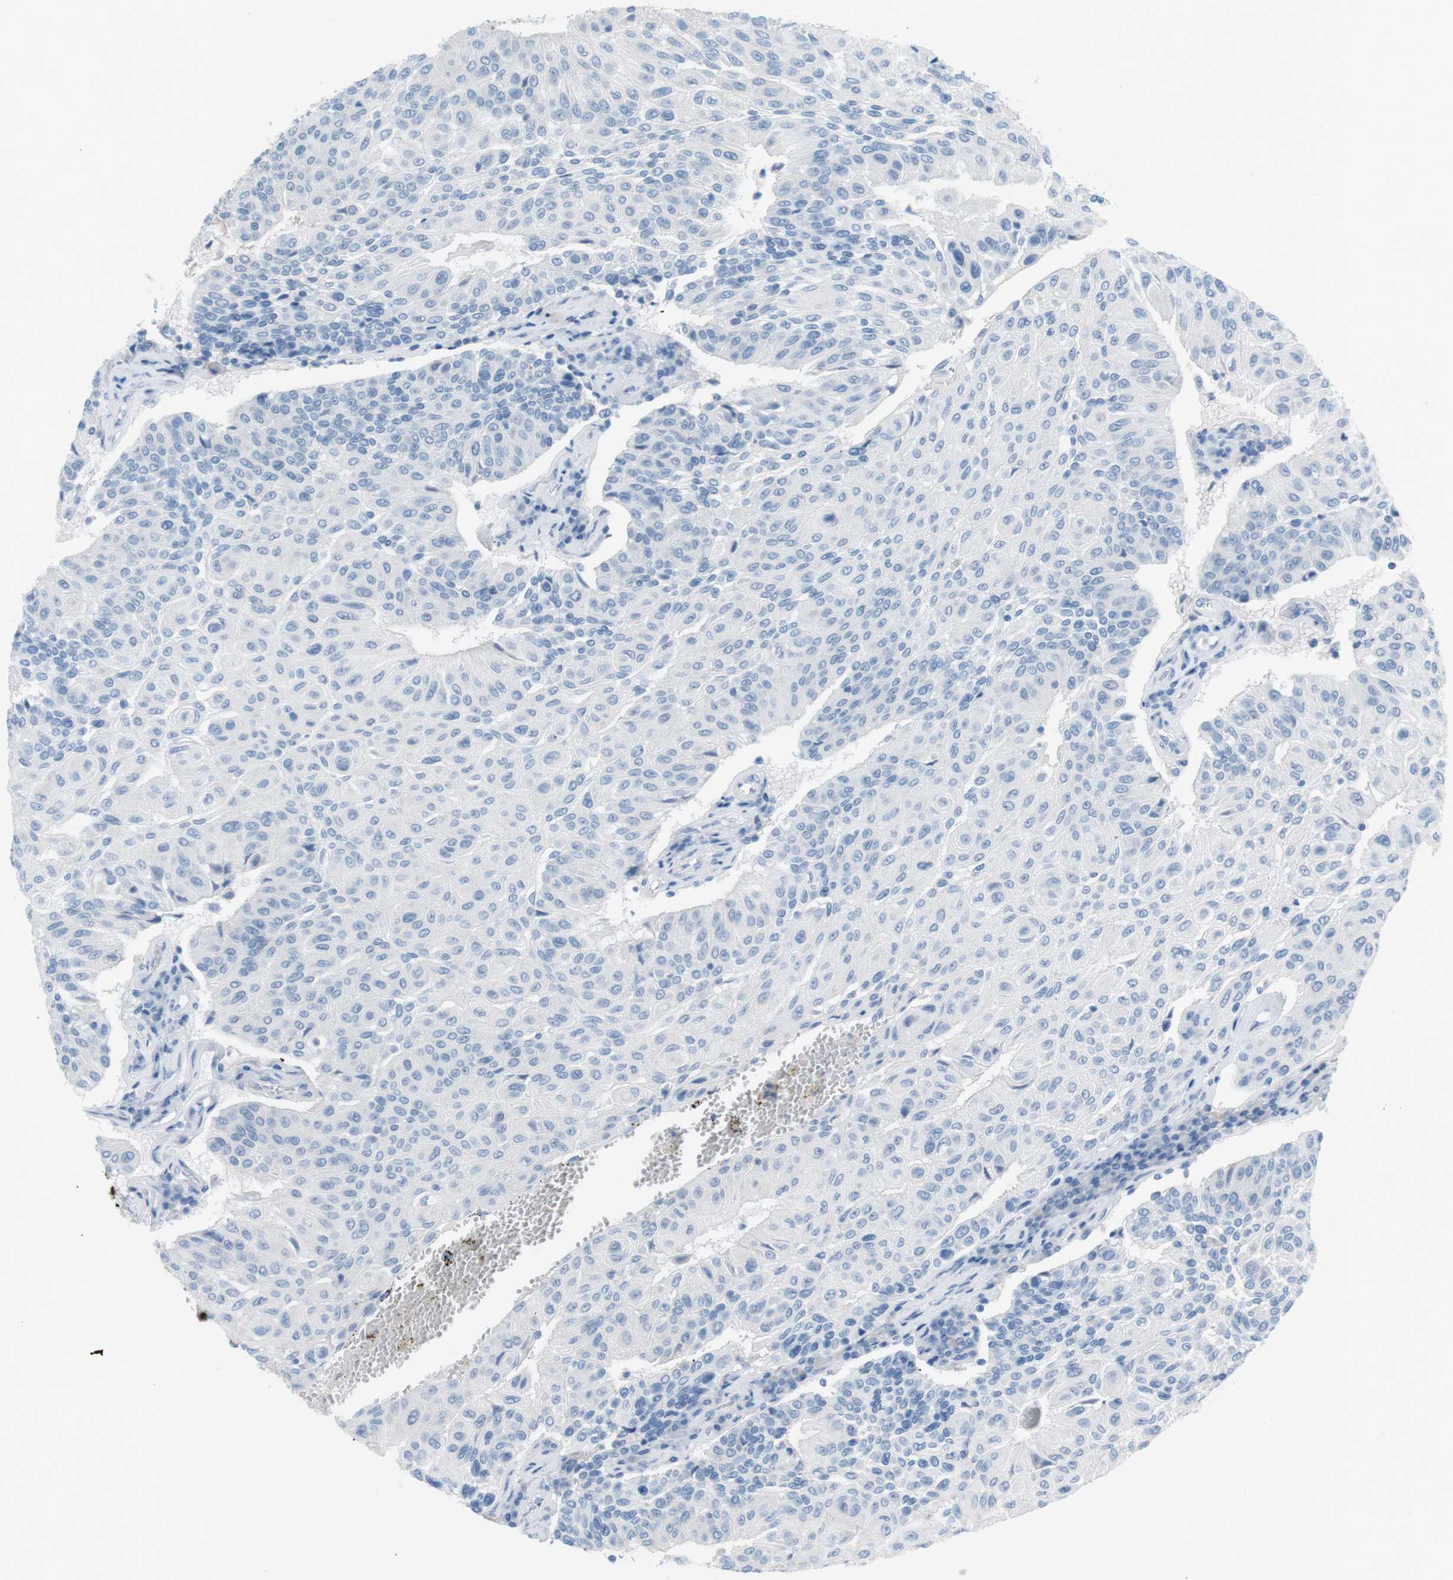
{"staining": {"intensity": "negative", "quantity": "none", "location": "none"}, "tissue": "urothelial cancer", "cell_type": "Tumor cells", "image_type": "cancer", "snomed": [{"axis": "morphology", "description": "Urothelial carcinoma, High grade"}, {"axis": "topography", "description": "Urinary bladder"}], "caption": "There is no significant expression in tumor cells of urothelial cancer.", "gene": "SALL4", "patient": {"sex": "male", "age": 66}}